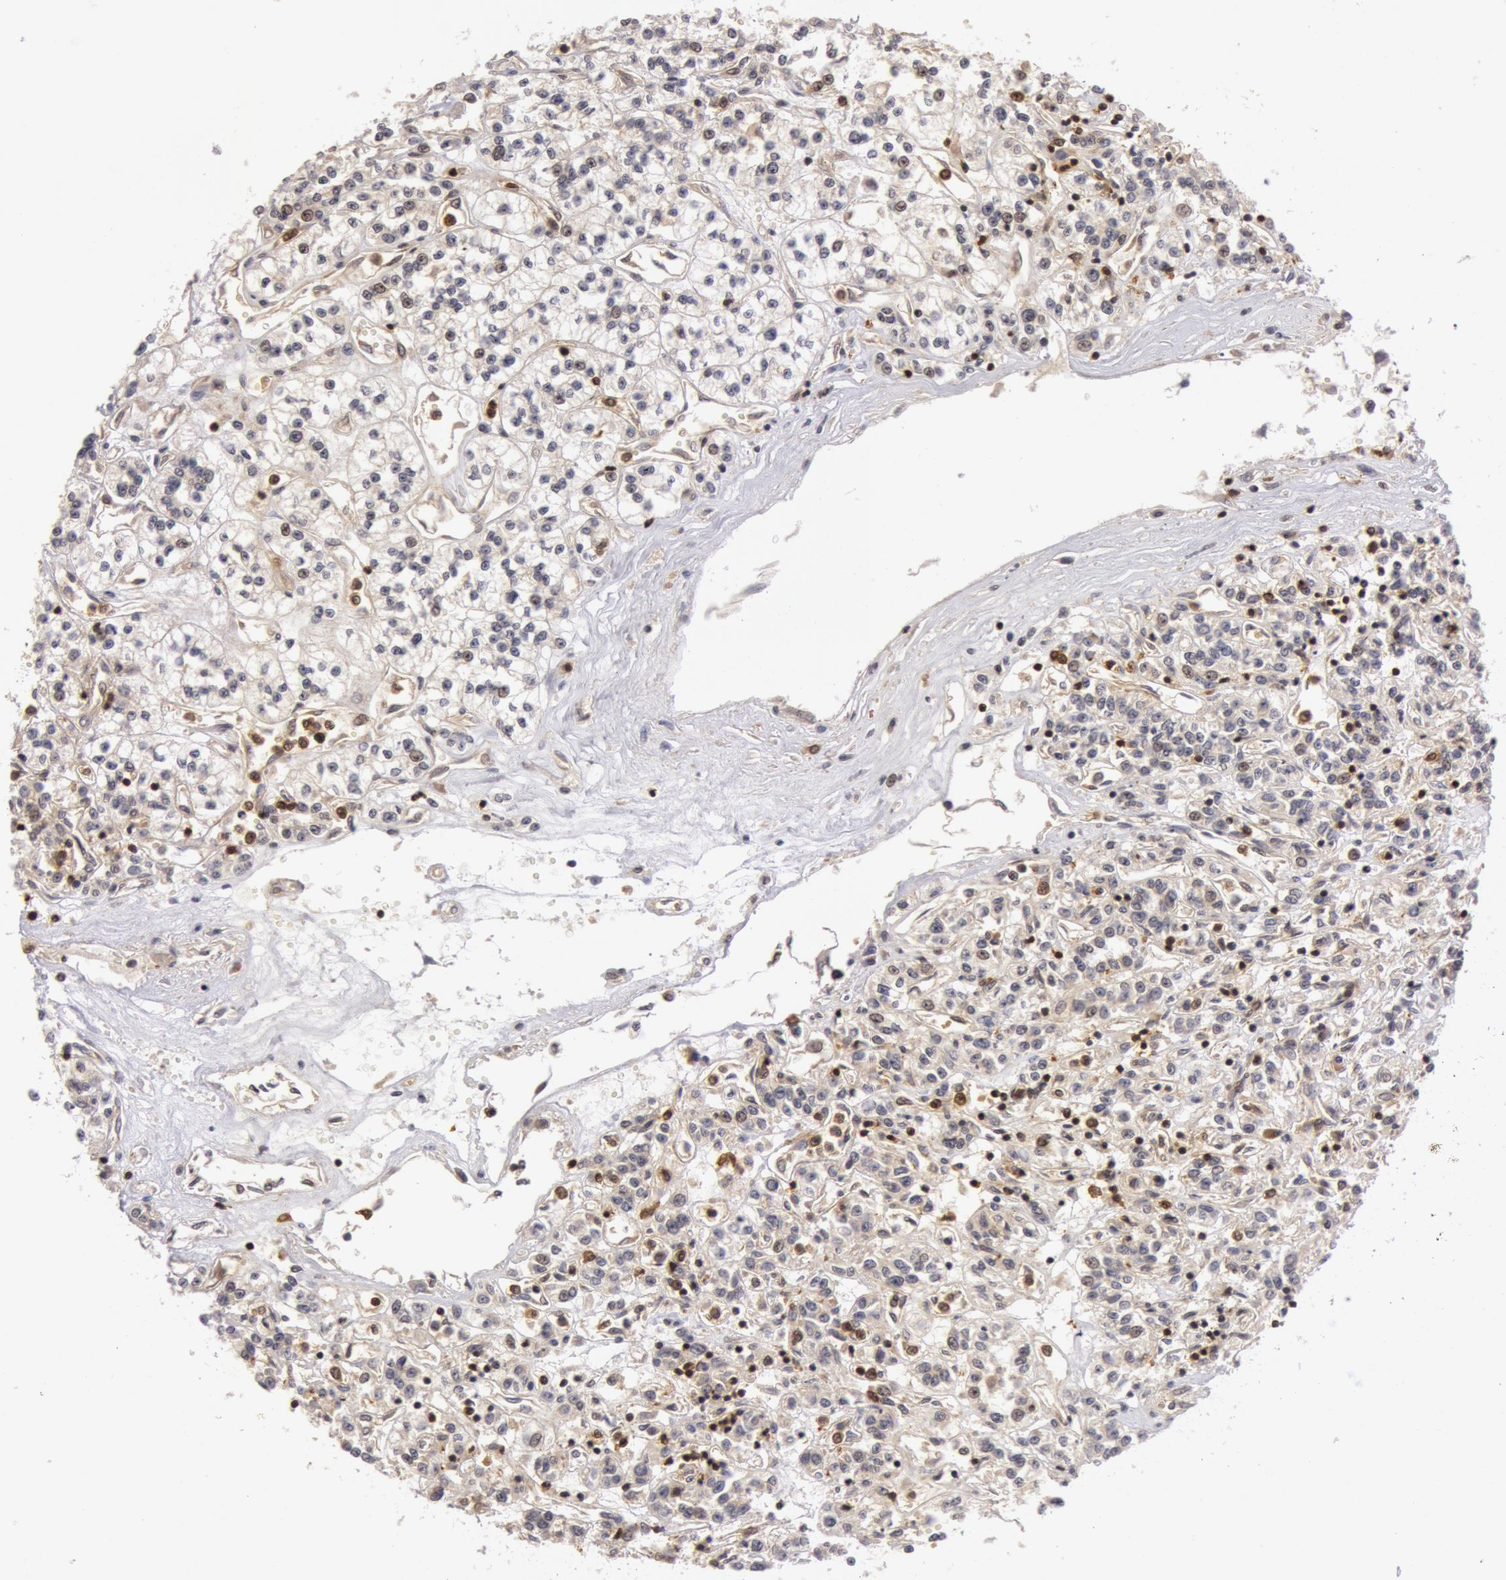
{"staining": {"intensity": "weak", "quantity": "<25%", "location": "nuclear"}, "tissue": "renal cancer", "cell_type": "Tumor cells", "image_type": "cancer", "snomed": [{"axis": "morphology", "description": "Adenocarcinoma, NOS"}, {"axis": "topography", "description": "Kidney"}], "caption": "DAB immunohistochemical staining of adenocarcinoma (renal) reveals no significant positivity in tumor cells. The staining is performed using DAB (3,3'-diaminobenzidine) brown chromogen with nuclei counter-stained in using hematoxylin.", "gene": "ZNF350", "patient": {"sex": "female", "age": 76}}